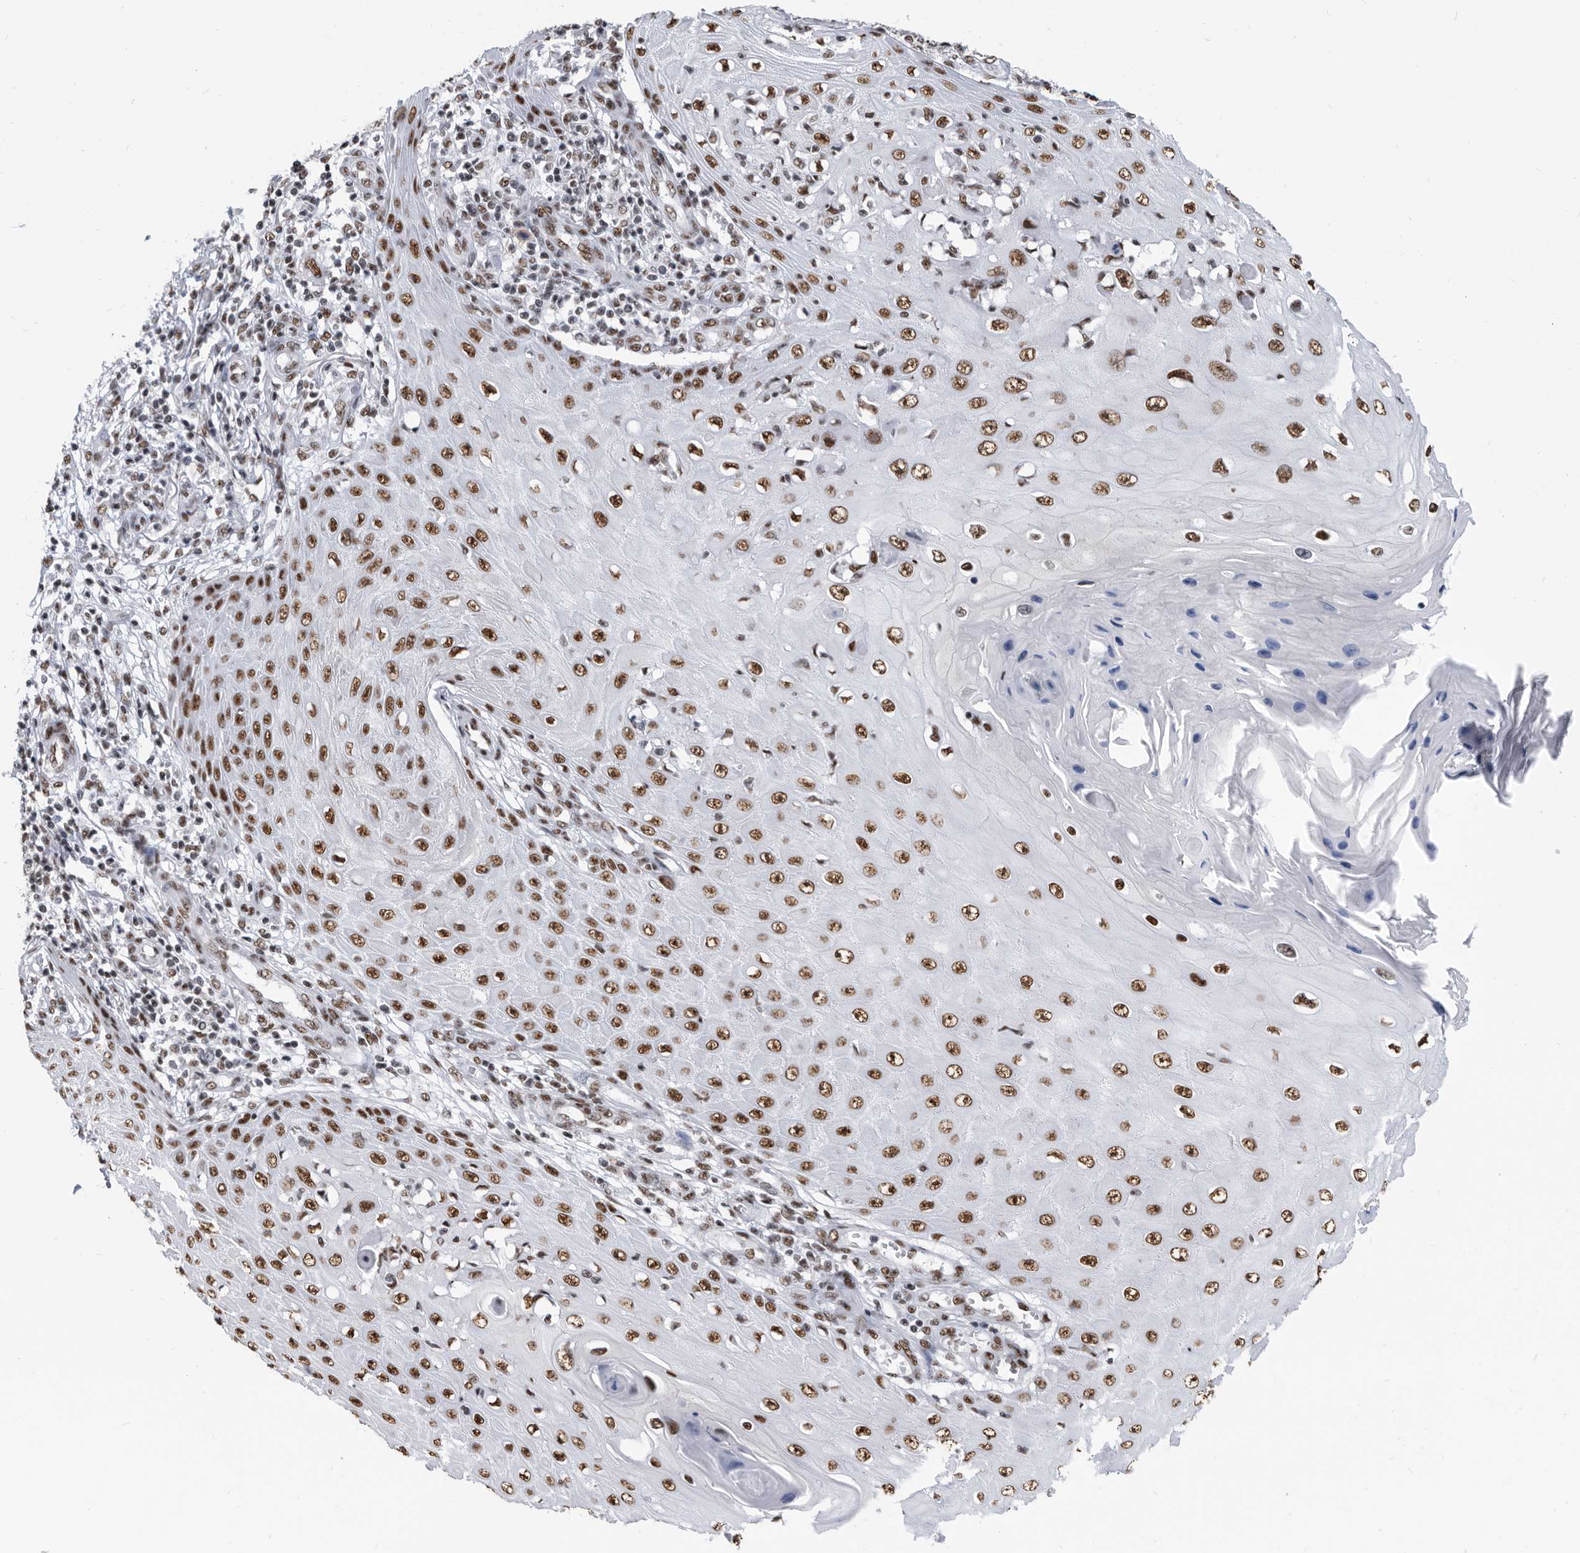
{"staining": {"intensity": "strong", "quantity": ">75%", "location": "nuclear"}, "tissue": "skin cancer", "cell_type": "Tumor cells", "image_type": "cancer", "snomed": [{"axis": "morphology", "description": "Squamous cell carcinoma, NOS"}, {"axis": "topography", "description": "Skin"}], "caption": "Squamous cell carcinoma (skin) was stained to show a protein in brown. There is high levels of strong nuclear positivity in about >75% of tumor cells. Nuclei are stained in blue.", "gene": "SF3A1", "patient": {"sex": "female", "age": 73}}